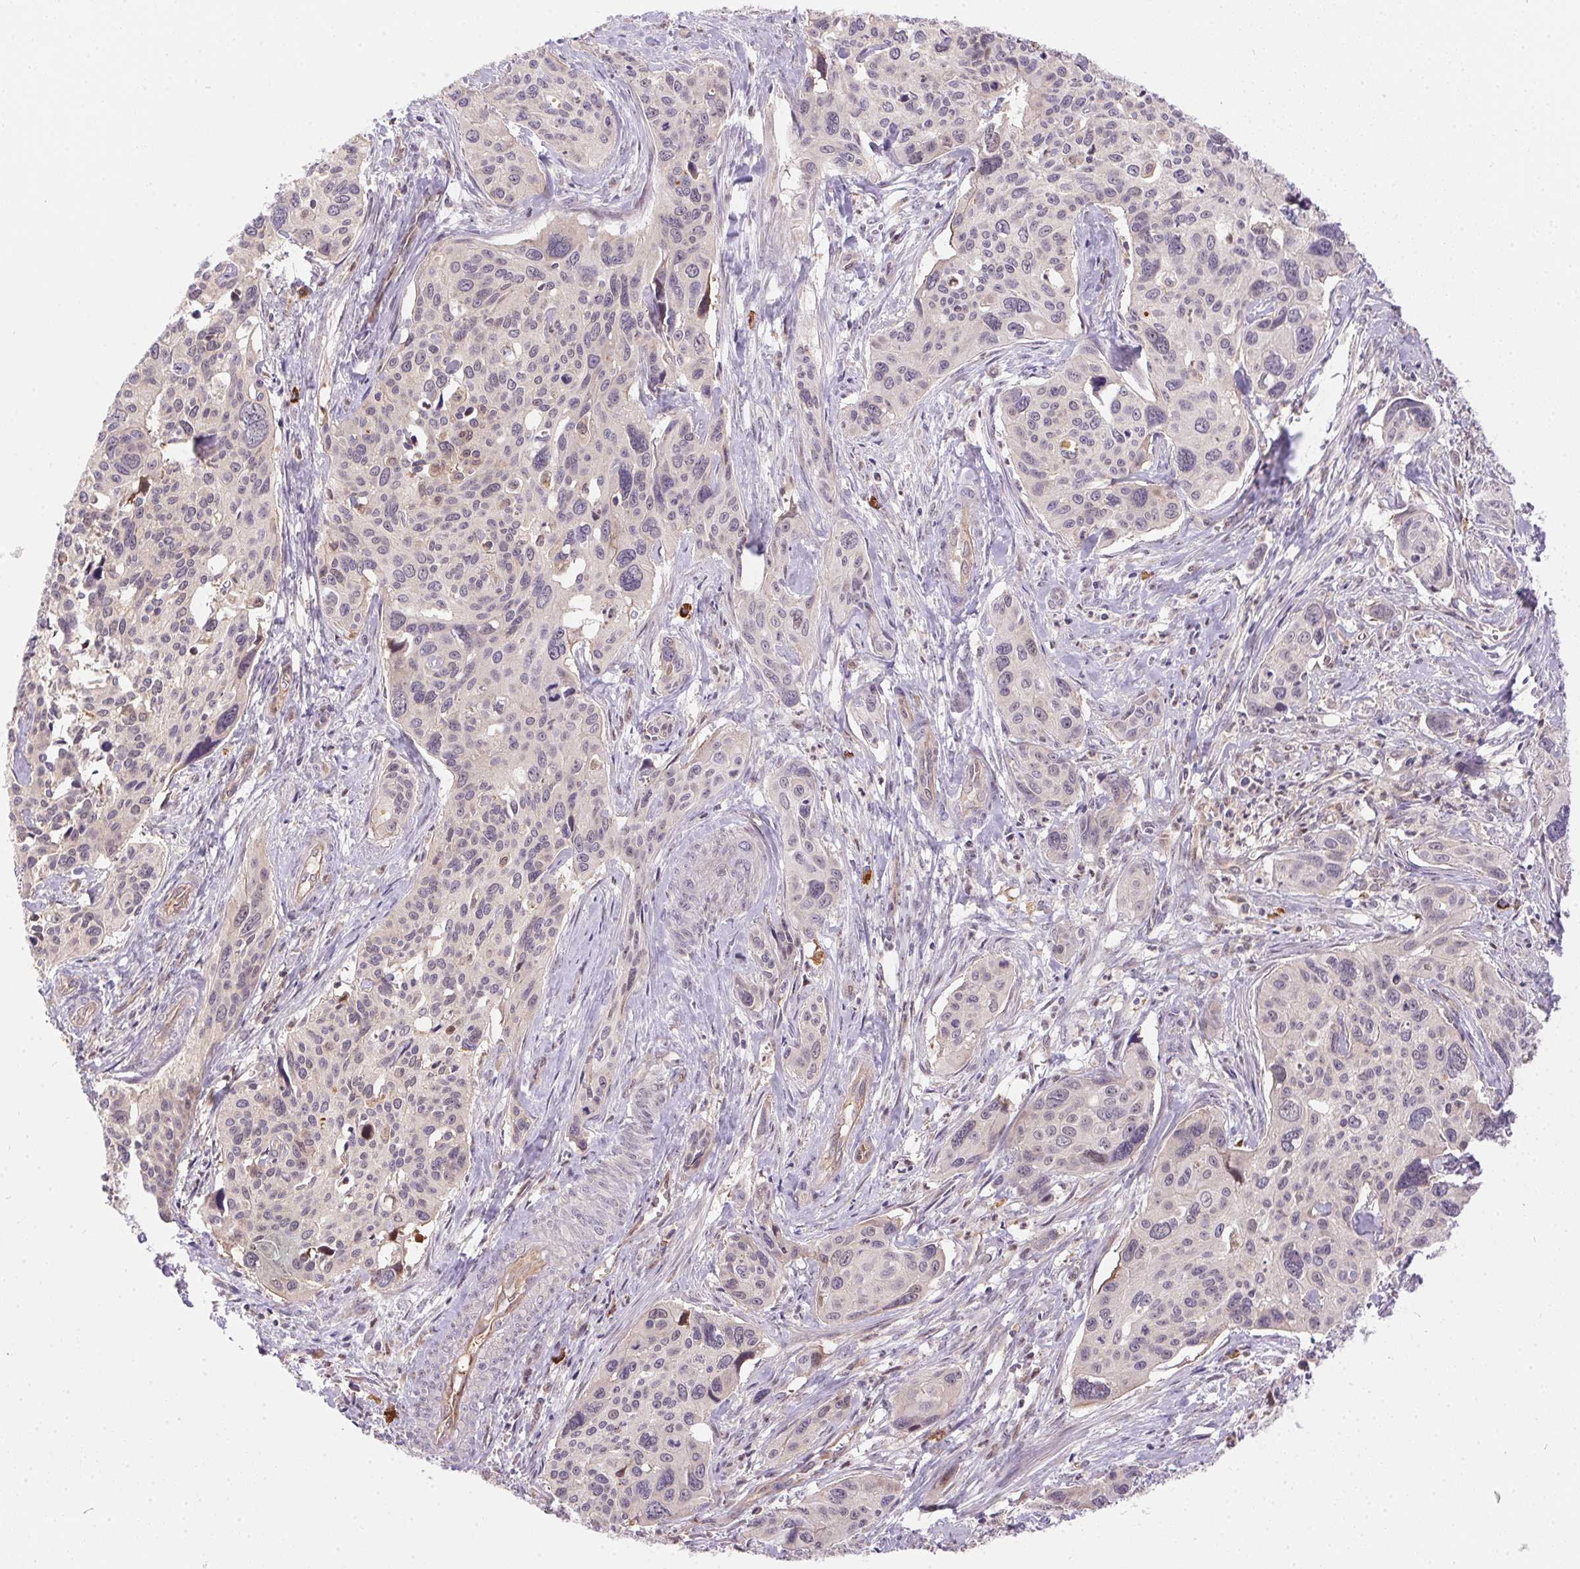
{"staining": {"intensity": "negative", "quantity": "none", "location": "none"}, "tissue": "cervical cancer", "cell_type": "Tumor cells", "image_type": "cancer", "snomed": [{"axis": "morphology", "description": "Squamous cell carcinoma, NOS"}, {"axis": "topography", "description": "Cervix"}], "caption": "Immunohistochemistry (IHC) of cervical cancer (squamous cell carcinoma) displays no staining in tumor cells.", "gene": "NUDT16", "patient": {"sex": "female", "age": 31}}